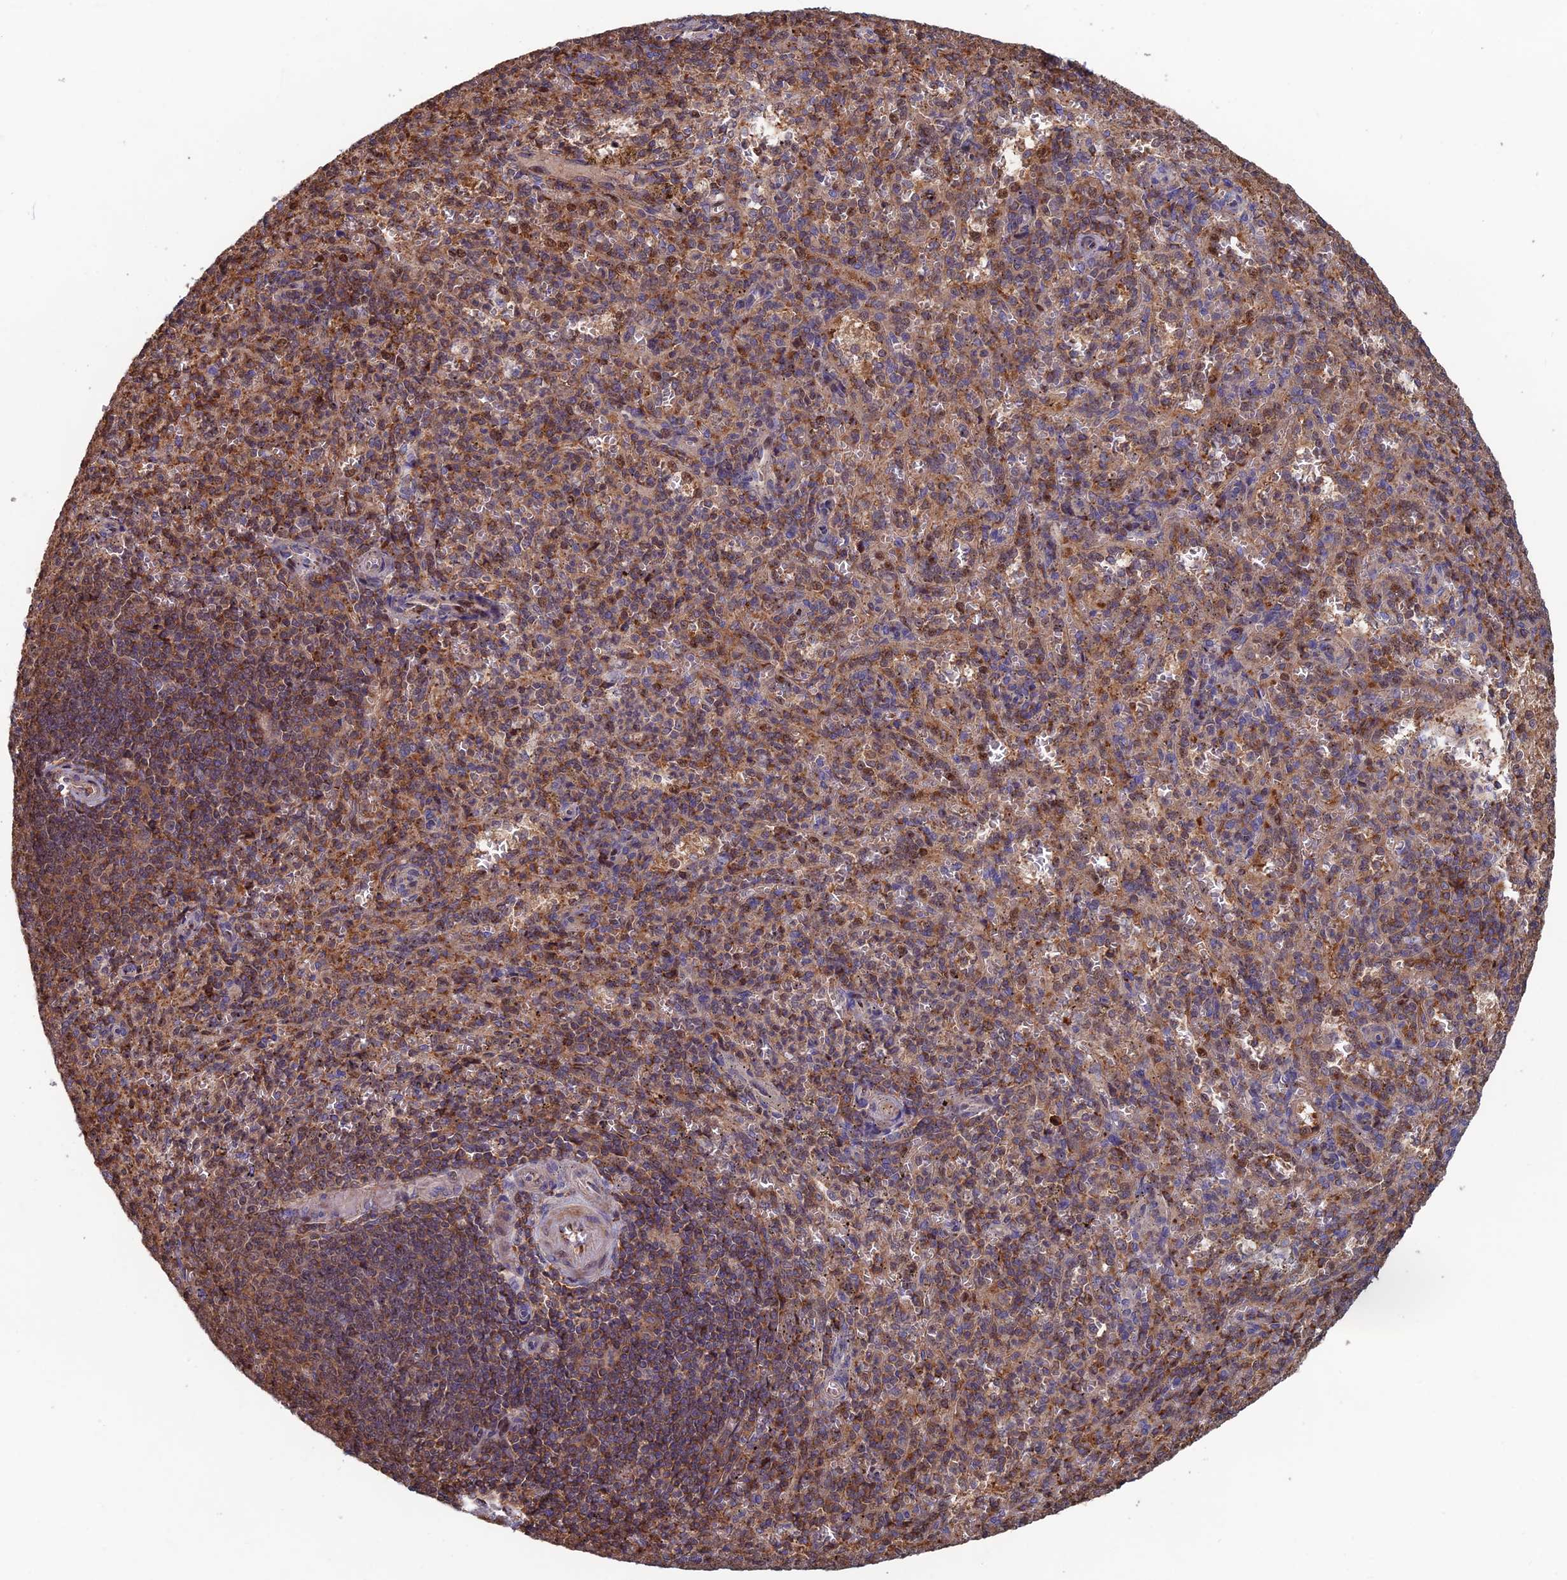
{"staining": {"intensity": "moderate", "quantity": ">75%", "location": "cytoplasmic/membranous"}, "tissue": "spleen", "cell_type": "Cells in red pulp", "image_type": "normal", "snomed": [{"axis": "morphology", "description": "Normal tissue, NOS"}, {"axis": "topography", "description": "Spleen"}], "caption": "Immunohistochemistry (IHC) of normal spleen demonstrates medium levels of moderate cytoplasmic/membranous staining in approximately >75% of cells in red pulp.", "gene": "C15orf62", "patient": {"sex": "female", "age": 21}}